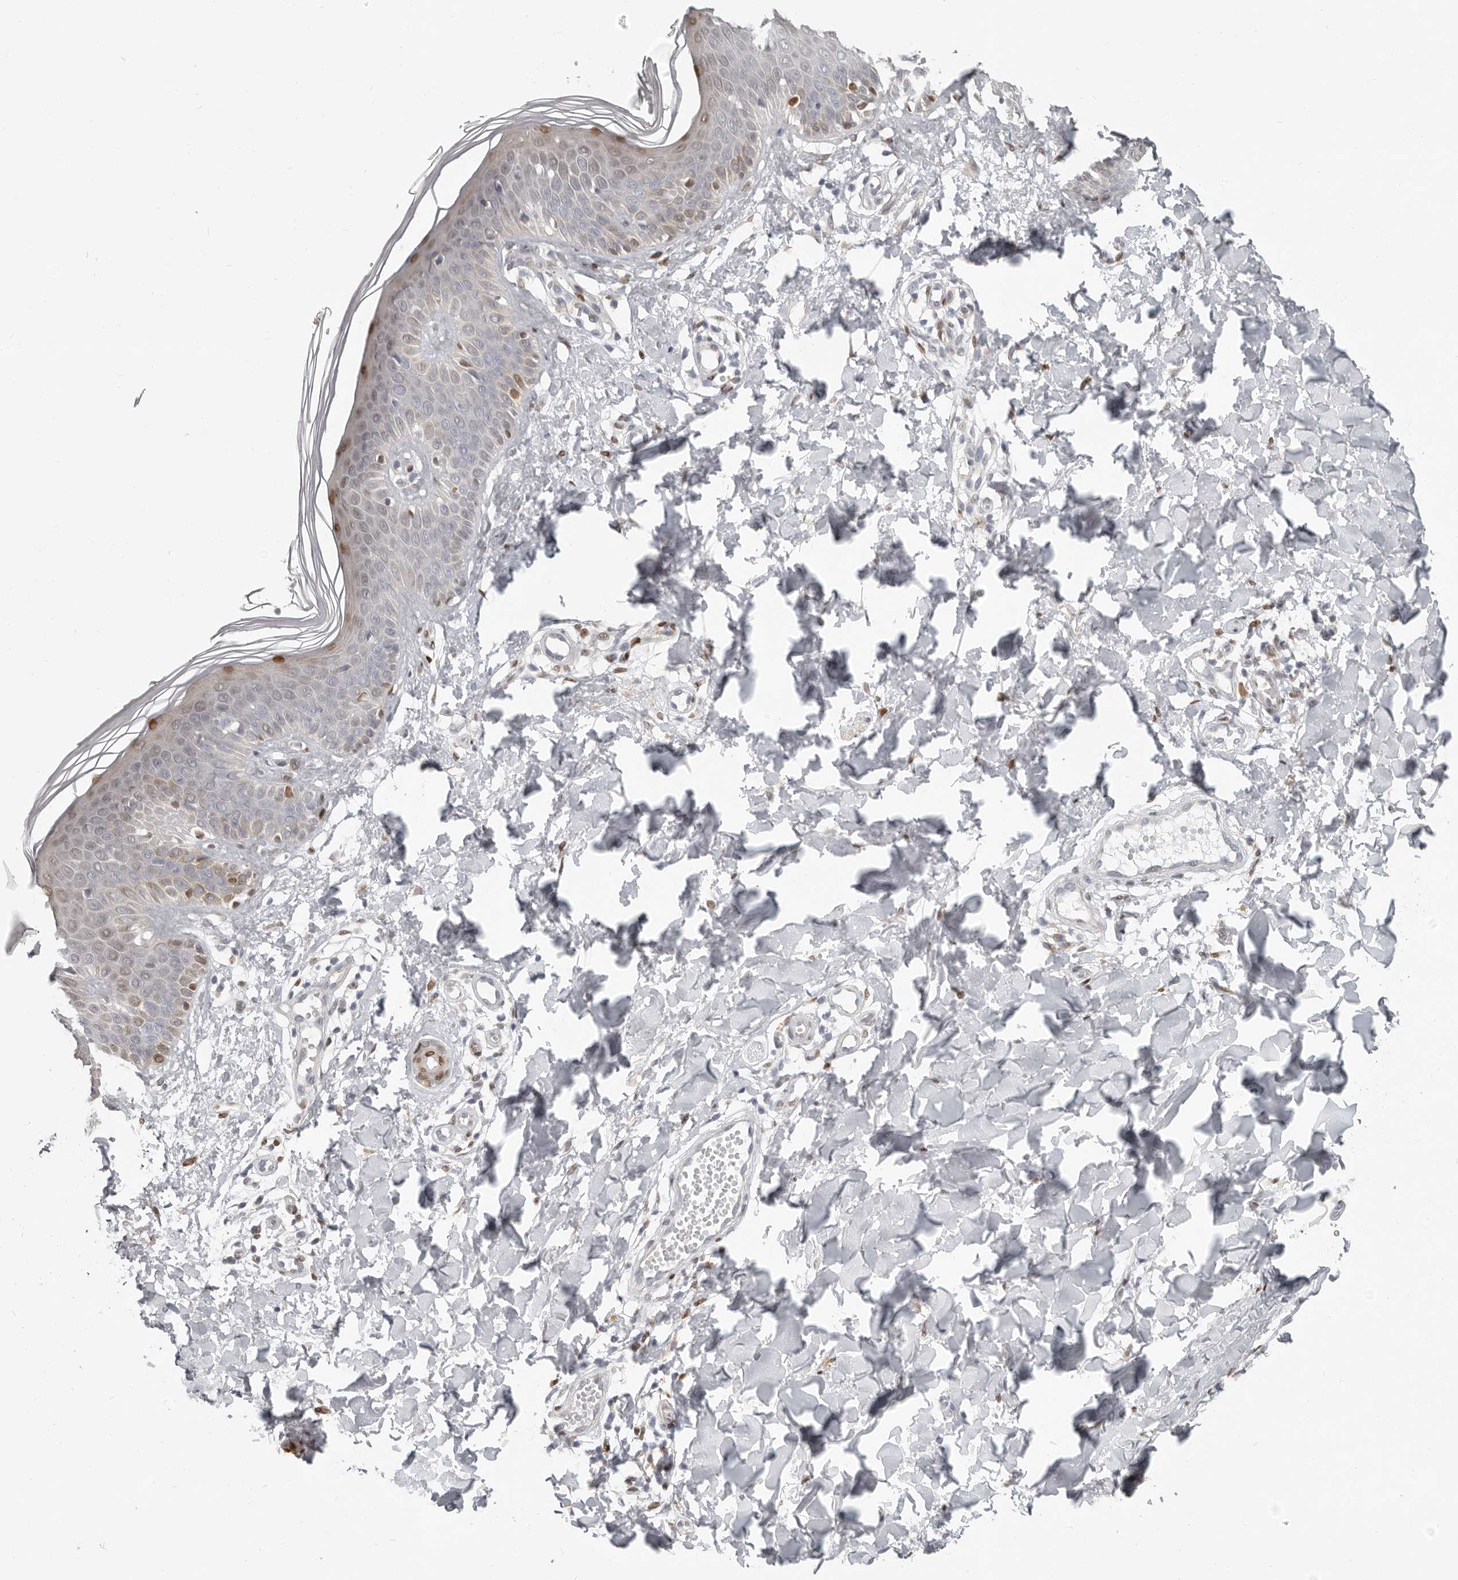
{"staining": {"intensity": "moderate", "quantity": "25%-75%", "location": "cytoplasmic/membranous"}, "tissue": "skin", "cell_type": "Fibroblasts", "image_type": "normal", "snomed": [{"axis": "morphology", "description": "Normal tissue, NOS"}, {"axis": "topography", "description": "Skin"}], "caption": "Fibroblasts display medium levels of moderate cytoplasmic/membranous staining in about 25%-75% of cells in unremarkable human skin.", "gene": "SRP19", "patient": {"sex": "male", "age": 37}}